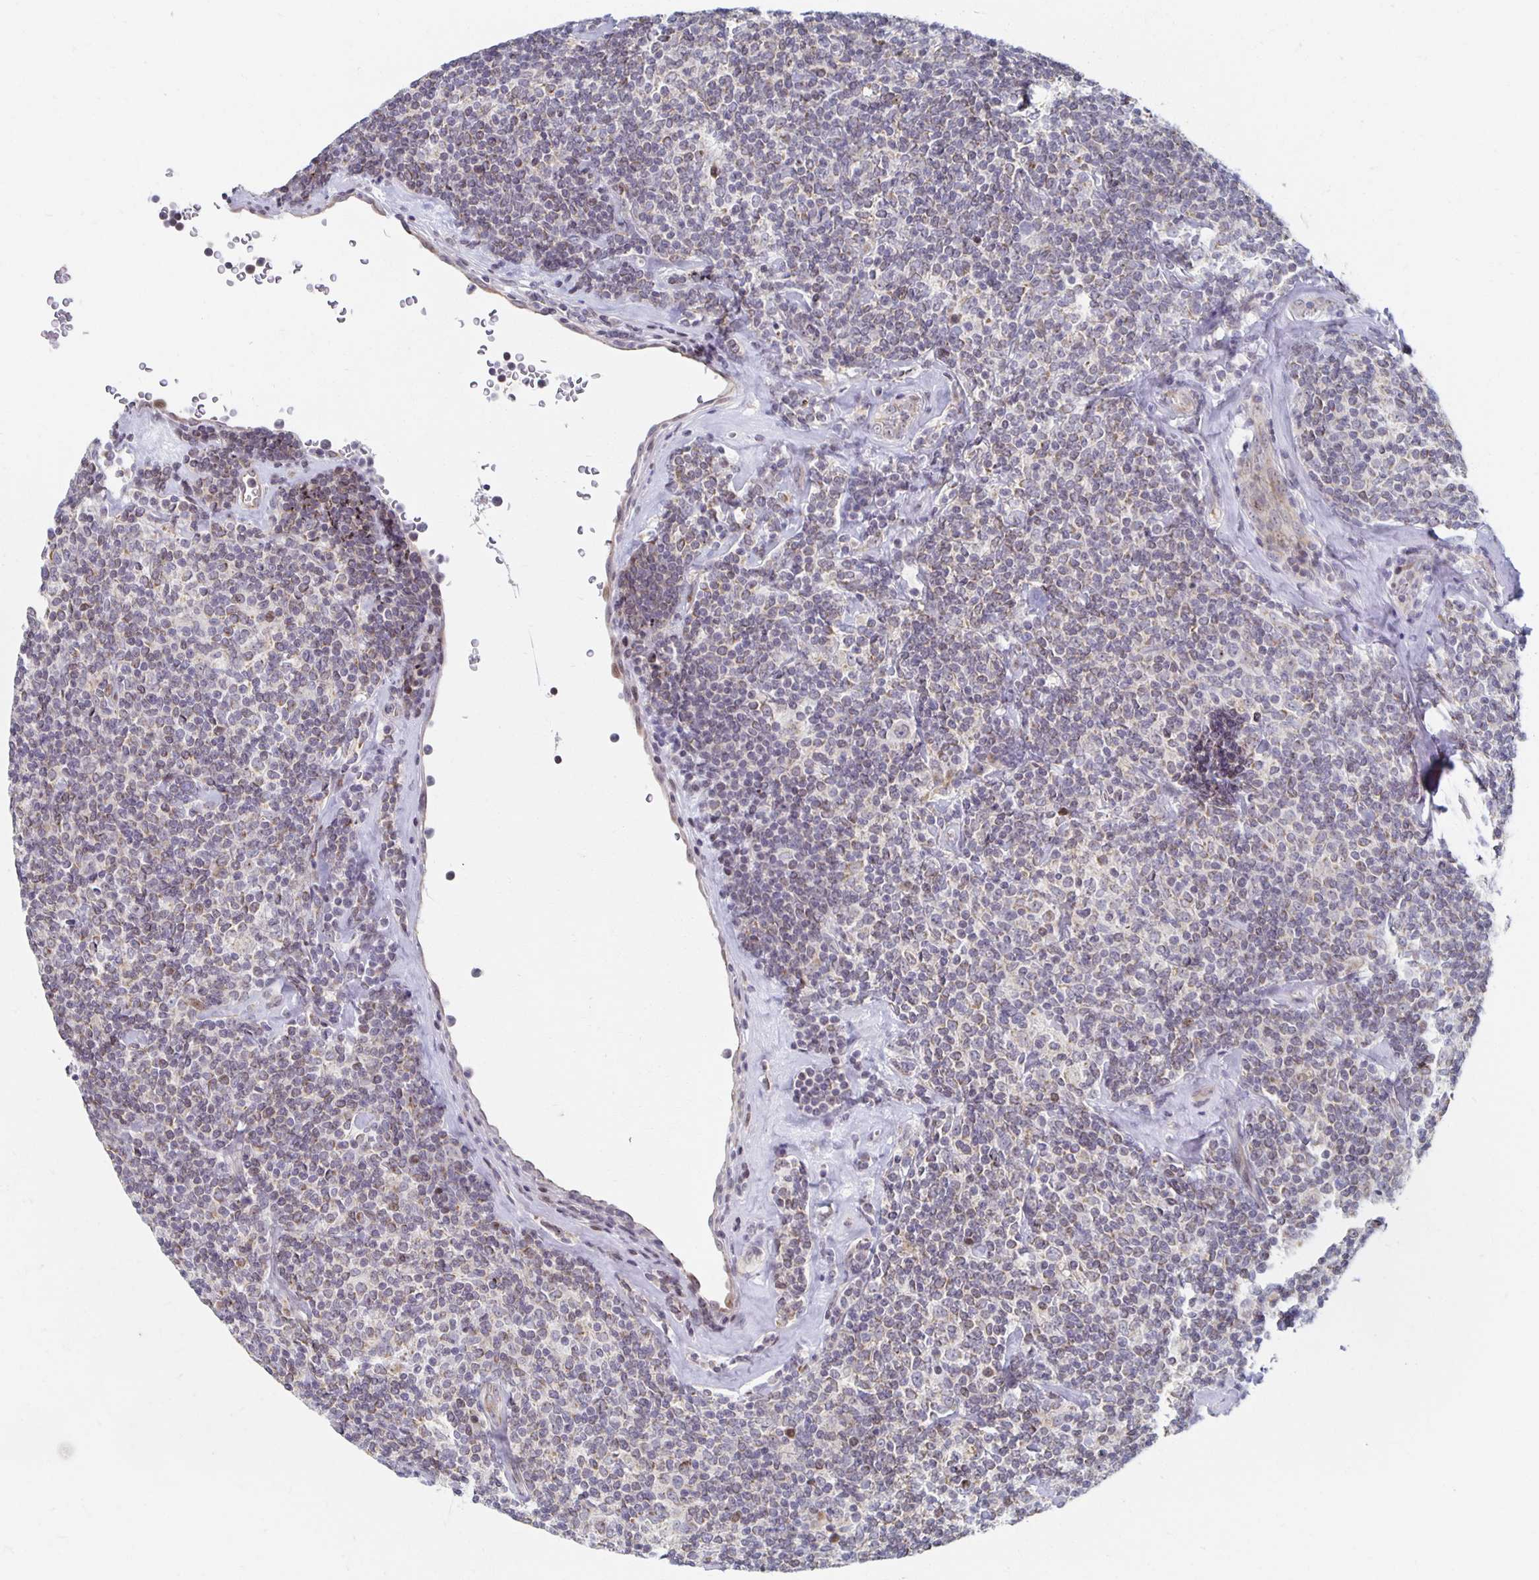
{"staining": {"intensity": "negative", "quantity": "none", "location": "none"}, "tissue": "lymphoma", "cell_type": "Tumor cells", "image_type": "cancer", "snomed": [{"axis": "morphology", "description": "Malignant lymphoma, non-Hodgkin's type, Low grade"}, {"axis": "topography", "description": "Lymph node"}], "caption": "Lymphoma stained for a protein using immunohistochemistry displays no staining tumor cells.", "gene": "HCFC1R1", "patient": {"sex": "female", "age": 56}}